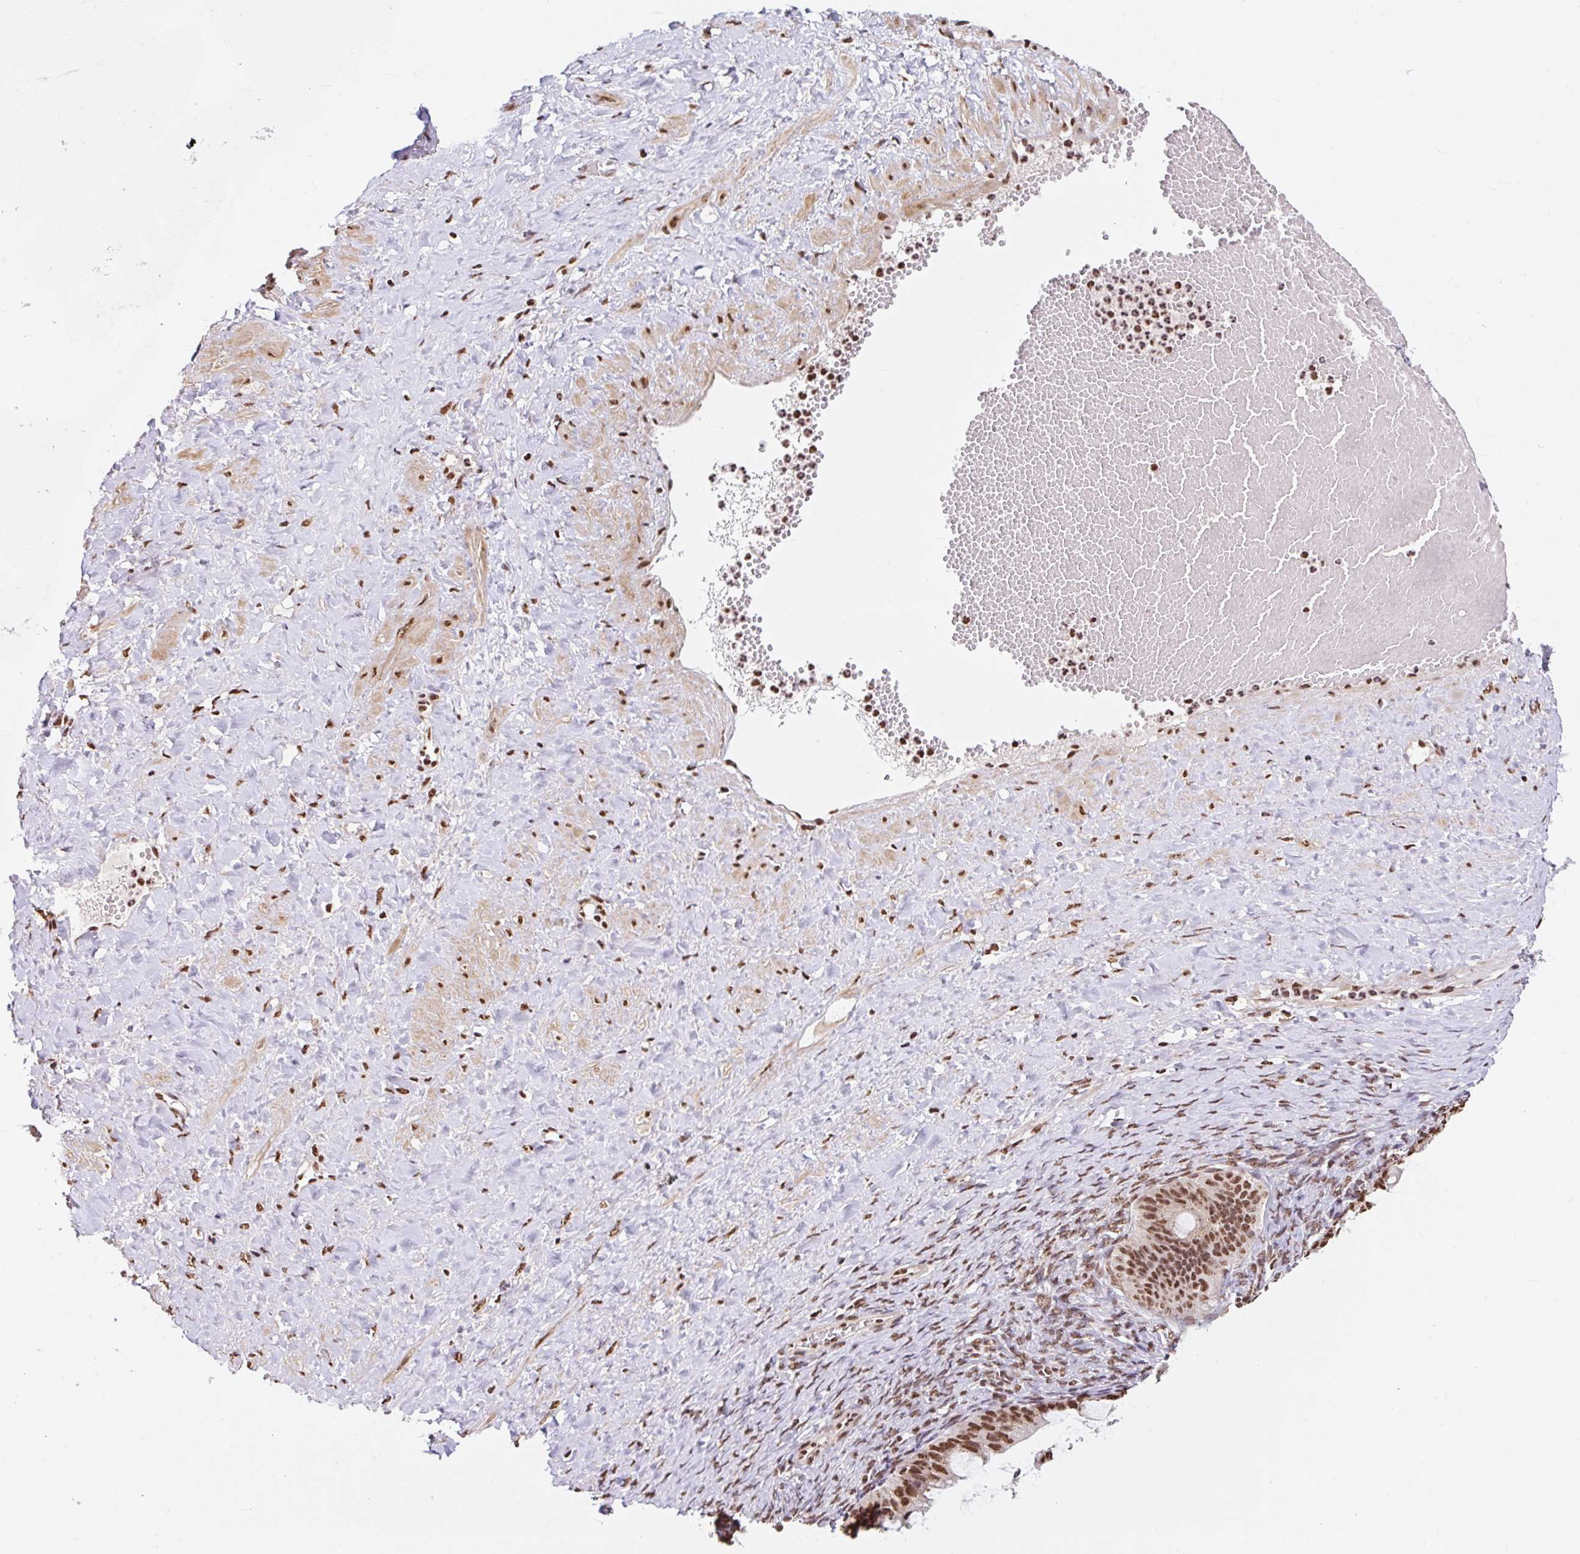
{"staining": {"intensity": "strong", "quantity": ">75%", "location": "nuclear"}, "tissue": "ovarian cancer", "cell_type": "Tumor cells", "image_type": "cancer", "snomed": [{"axis": "morphology", "description": "Cystadenocarcinoma, mucinous, NOS"}, {"axis": "topography", "description": "Ovary"}], "caption": "Immunohistochemistry of ovarian cancer (mucinous cystadenocarcinoma) demonstrates high levels of strong nuclear staining in approximately >75% of tumor cells.", "gene": "BICRA", "patient": {"sex": "female", "age": 73}}